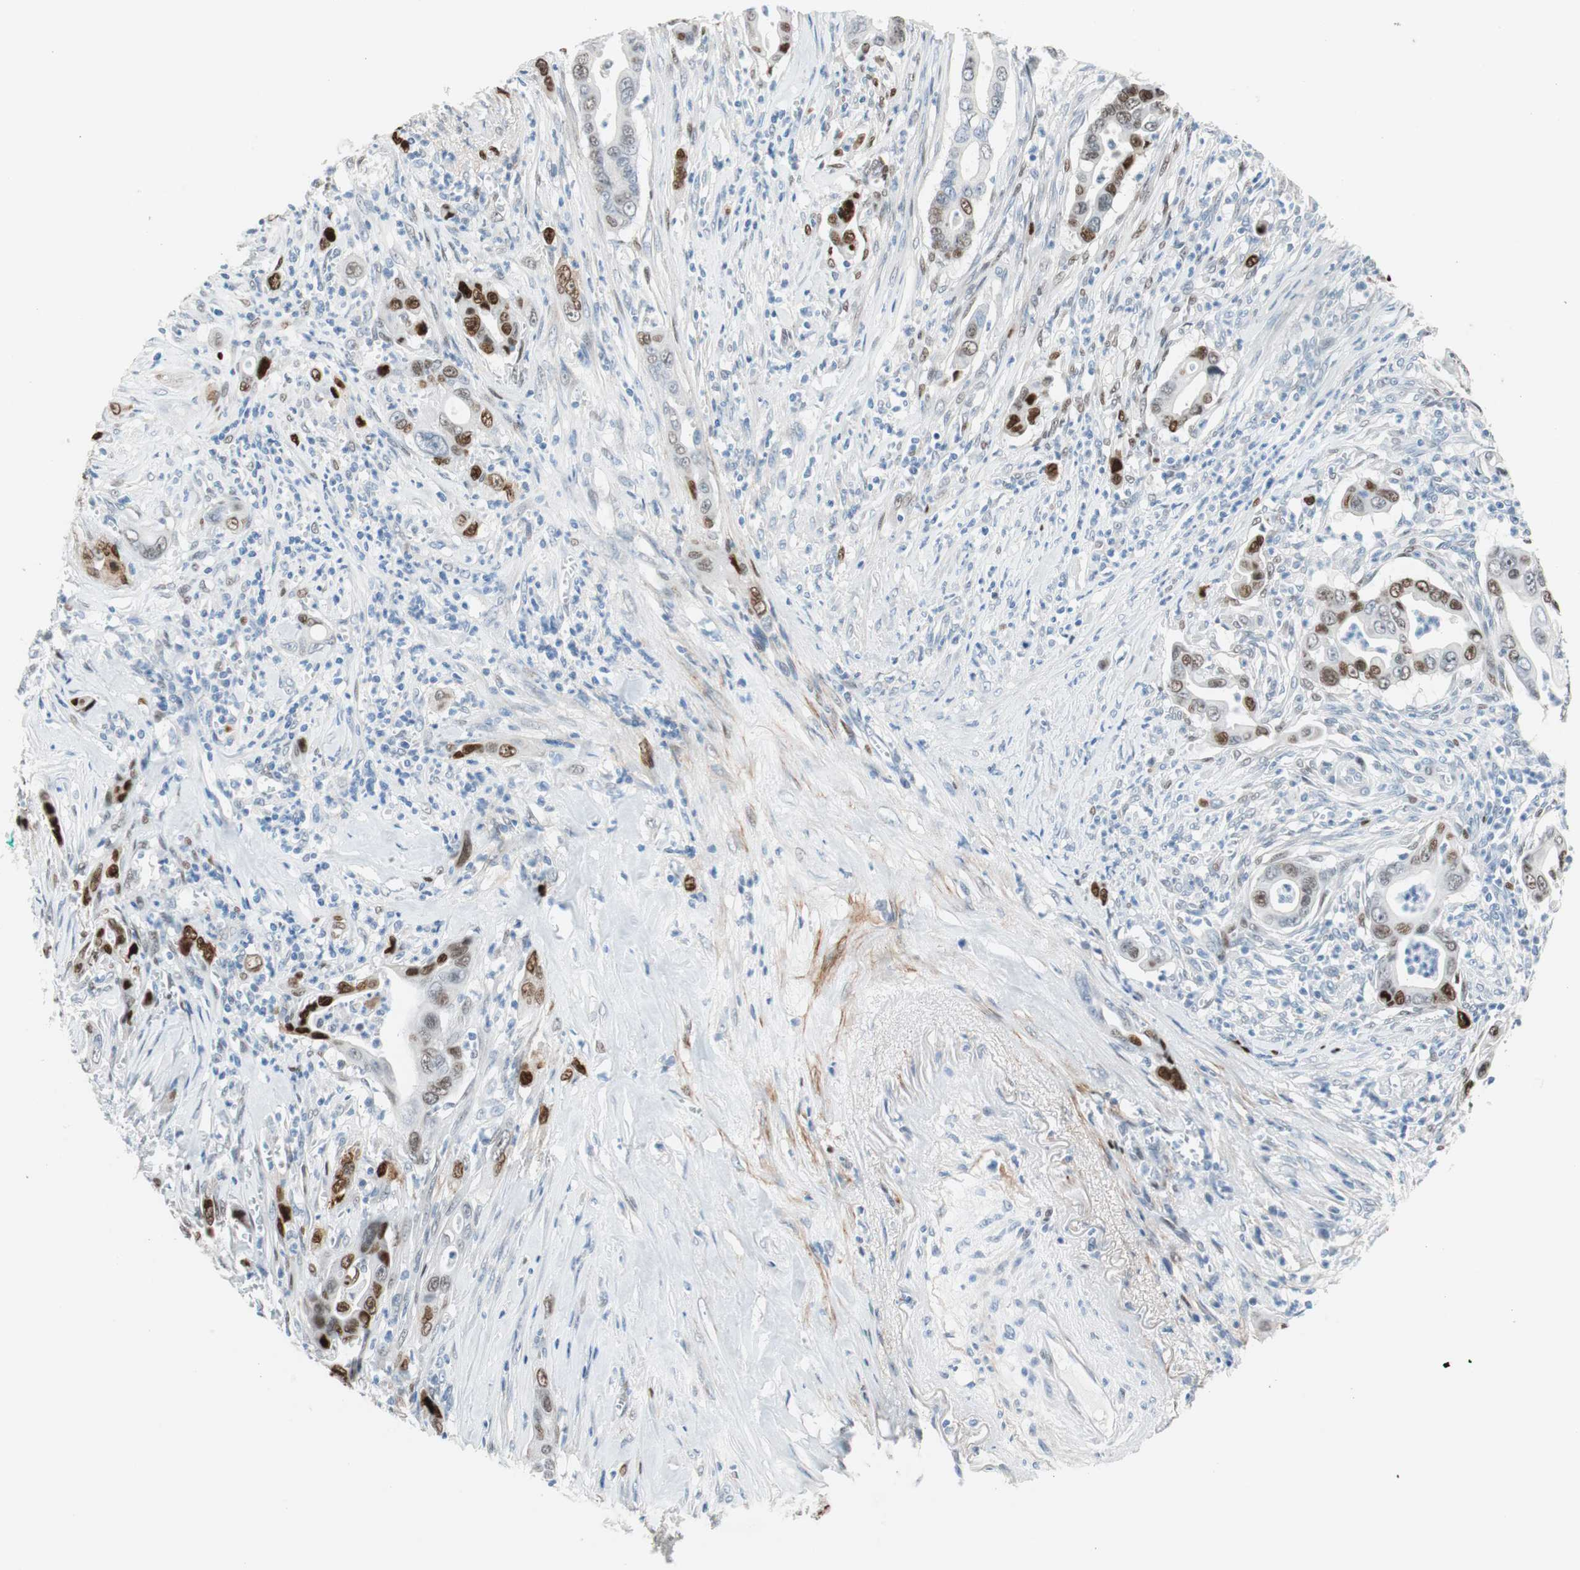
{"staining": {"intensity": "moderate", "quantity": "<25%", "location": "nuclear"}, "tissue": "pancreatic cancer", "cell_type": "Tumor cells", "image_type": "cancer", "snomed": [{"axis": "morphology", "description": "Adenocarcinoma, NOS"}, {"axis": "topography", "description": "Pancreas"}], "caption": "Protein staining displays moderate nuclear expression in about <25% of tumor cells in pancreatic cancer (adenocarcinoma).", "gene": "FOSL1", "patient": {"sex": "male", "age": 59}}